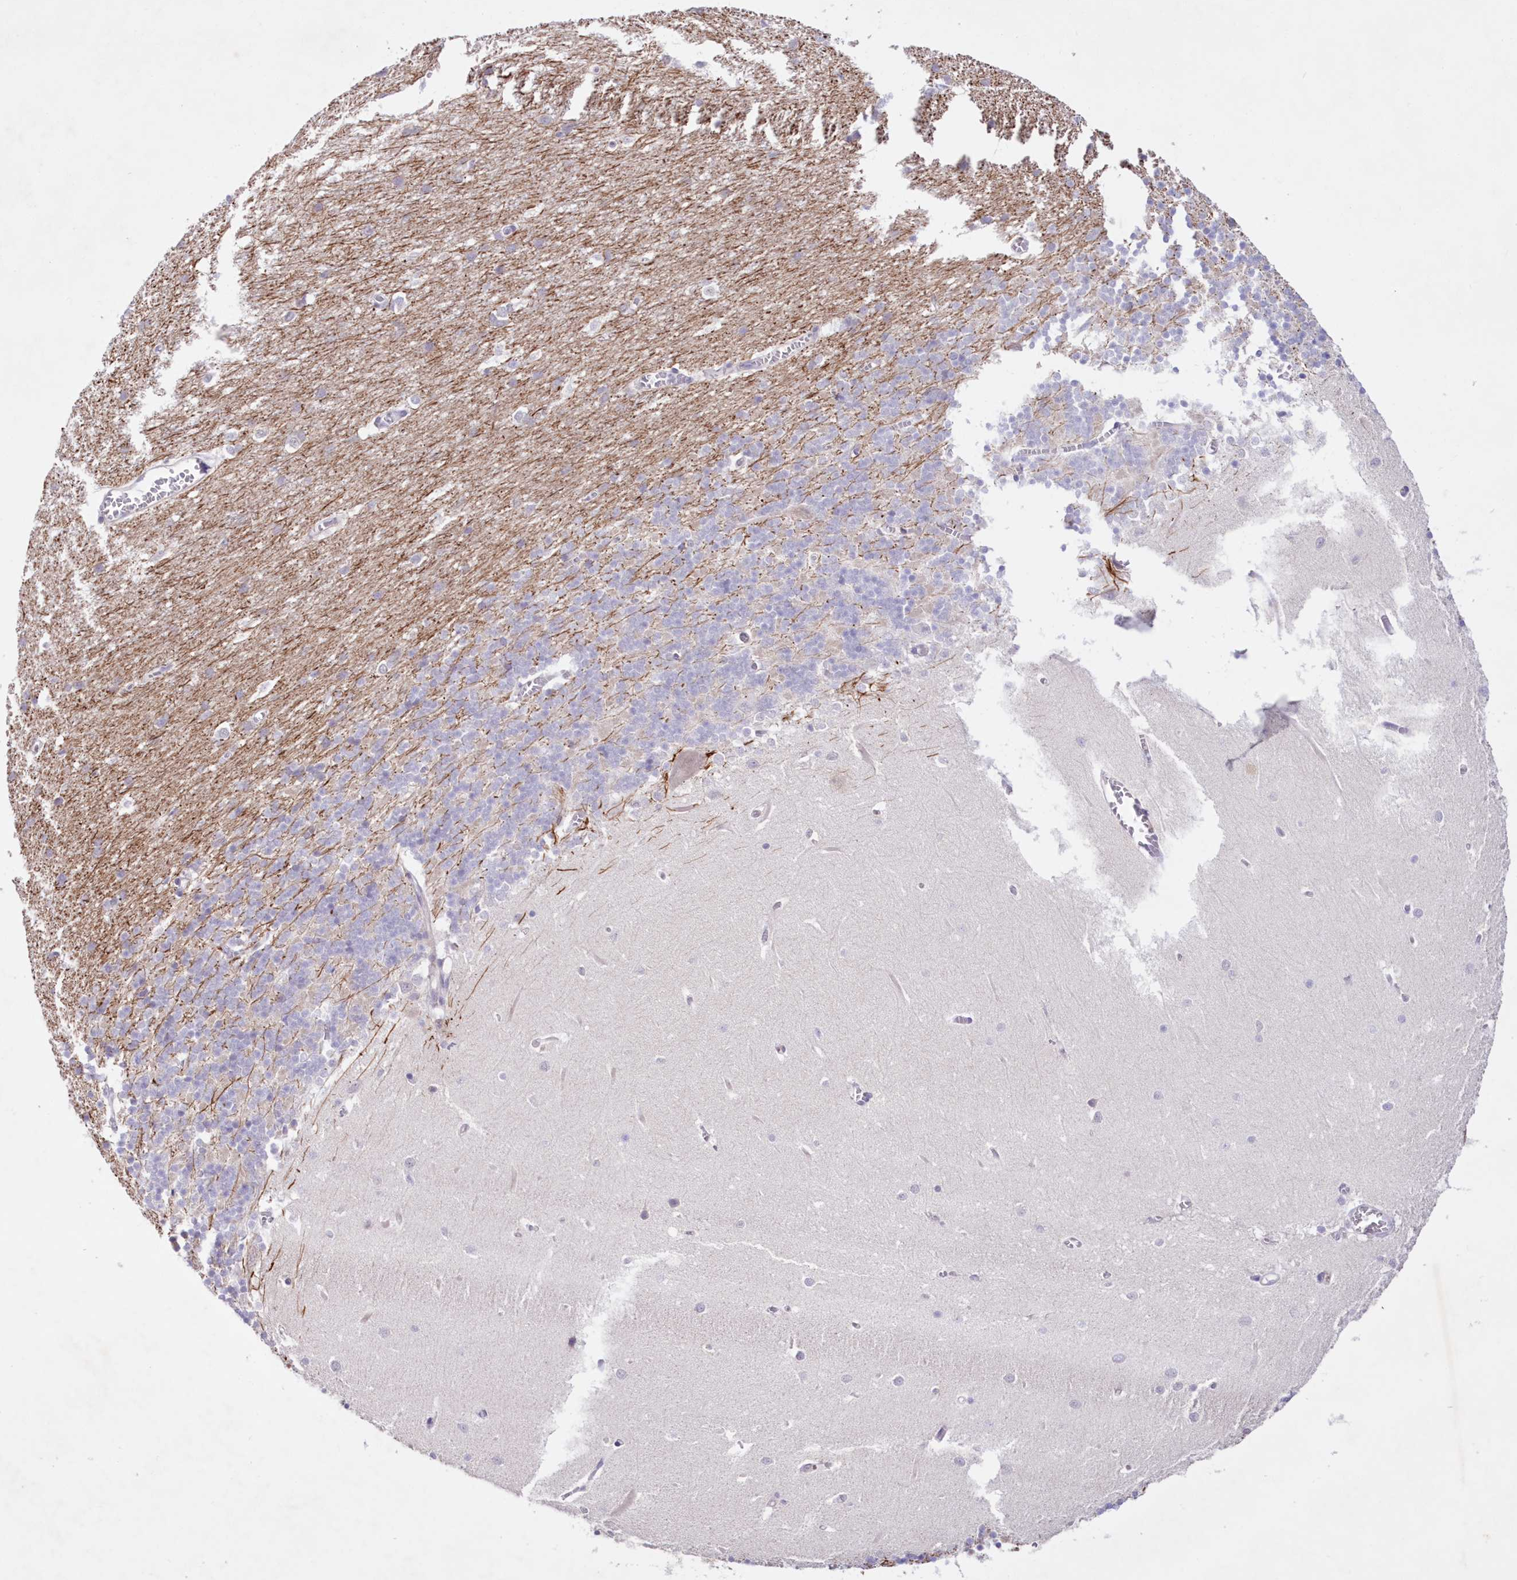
{"staining": {"intensity": "negative", "quantity": "none", "location": "none"}, "tissue": "cerebellum", "cell_type": "Cells in granular layer", "image_type": "normal", "snomed": [{"axis": "morphology", "description": "Normal tissue, NOS"}, {"axis": "topography", "description": "Cerebellum"}], "caption": "Normal cerebellum was stained to show a protein in brown. There is no significant positivity in cells in granular layer.", "gene": "NEU4", "patient": {"sex": "male", "age": 37}}